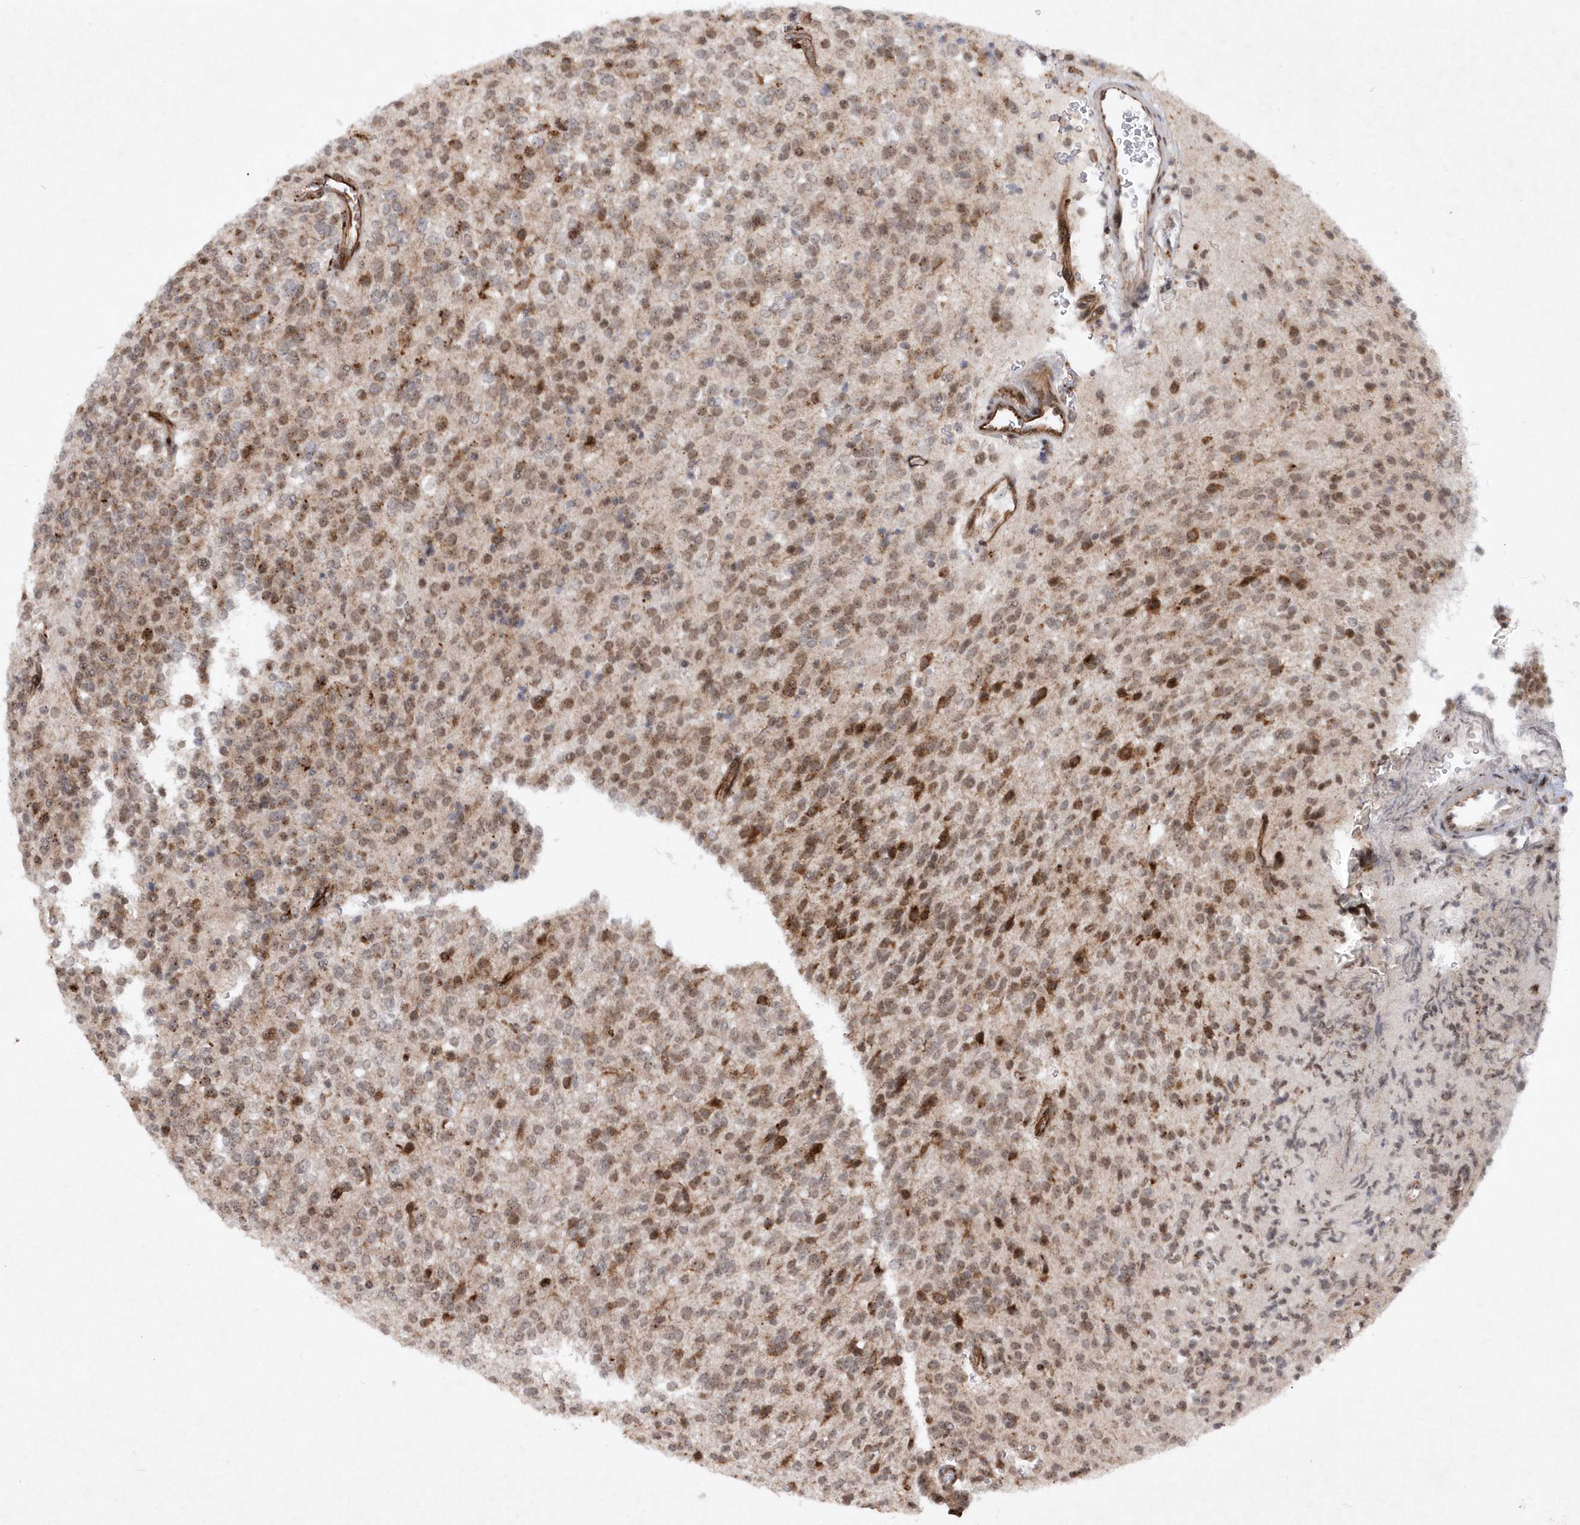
{"staining": {"intensity": "moderate", "quantity": "25%-75%", "location": "cytoplasmic/membranous,nuclear"}, "tissue": "glioma", "cell_type": "Tumor cells", "image_type": "cancer", "snomed": [{"axis": "morphology", "description": "Glioma, malignant, High grade"}, {"axis": "topography", "description": "Brain"}], "caption": "Immunohistochemical staining of malignant high-grade glioma exhibits medium levels of moderate cytoplasmic/membranous and nuclear staining in approximately 25%-75% of tumor cells. Using DAB (3,3'-diaminobenzidine) (brown) and hematoxylin (blue) stains, captured at high magnification using brightfield microscopy.", "gene": "SOWAHB", "patient": {"sex": "male", "age": 34}}